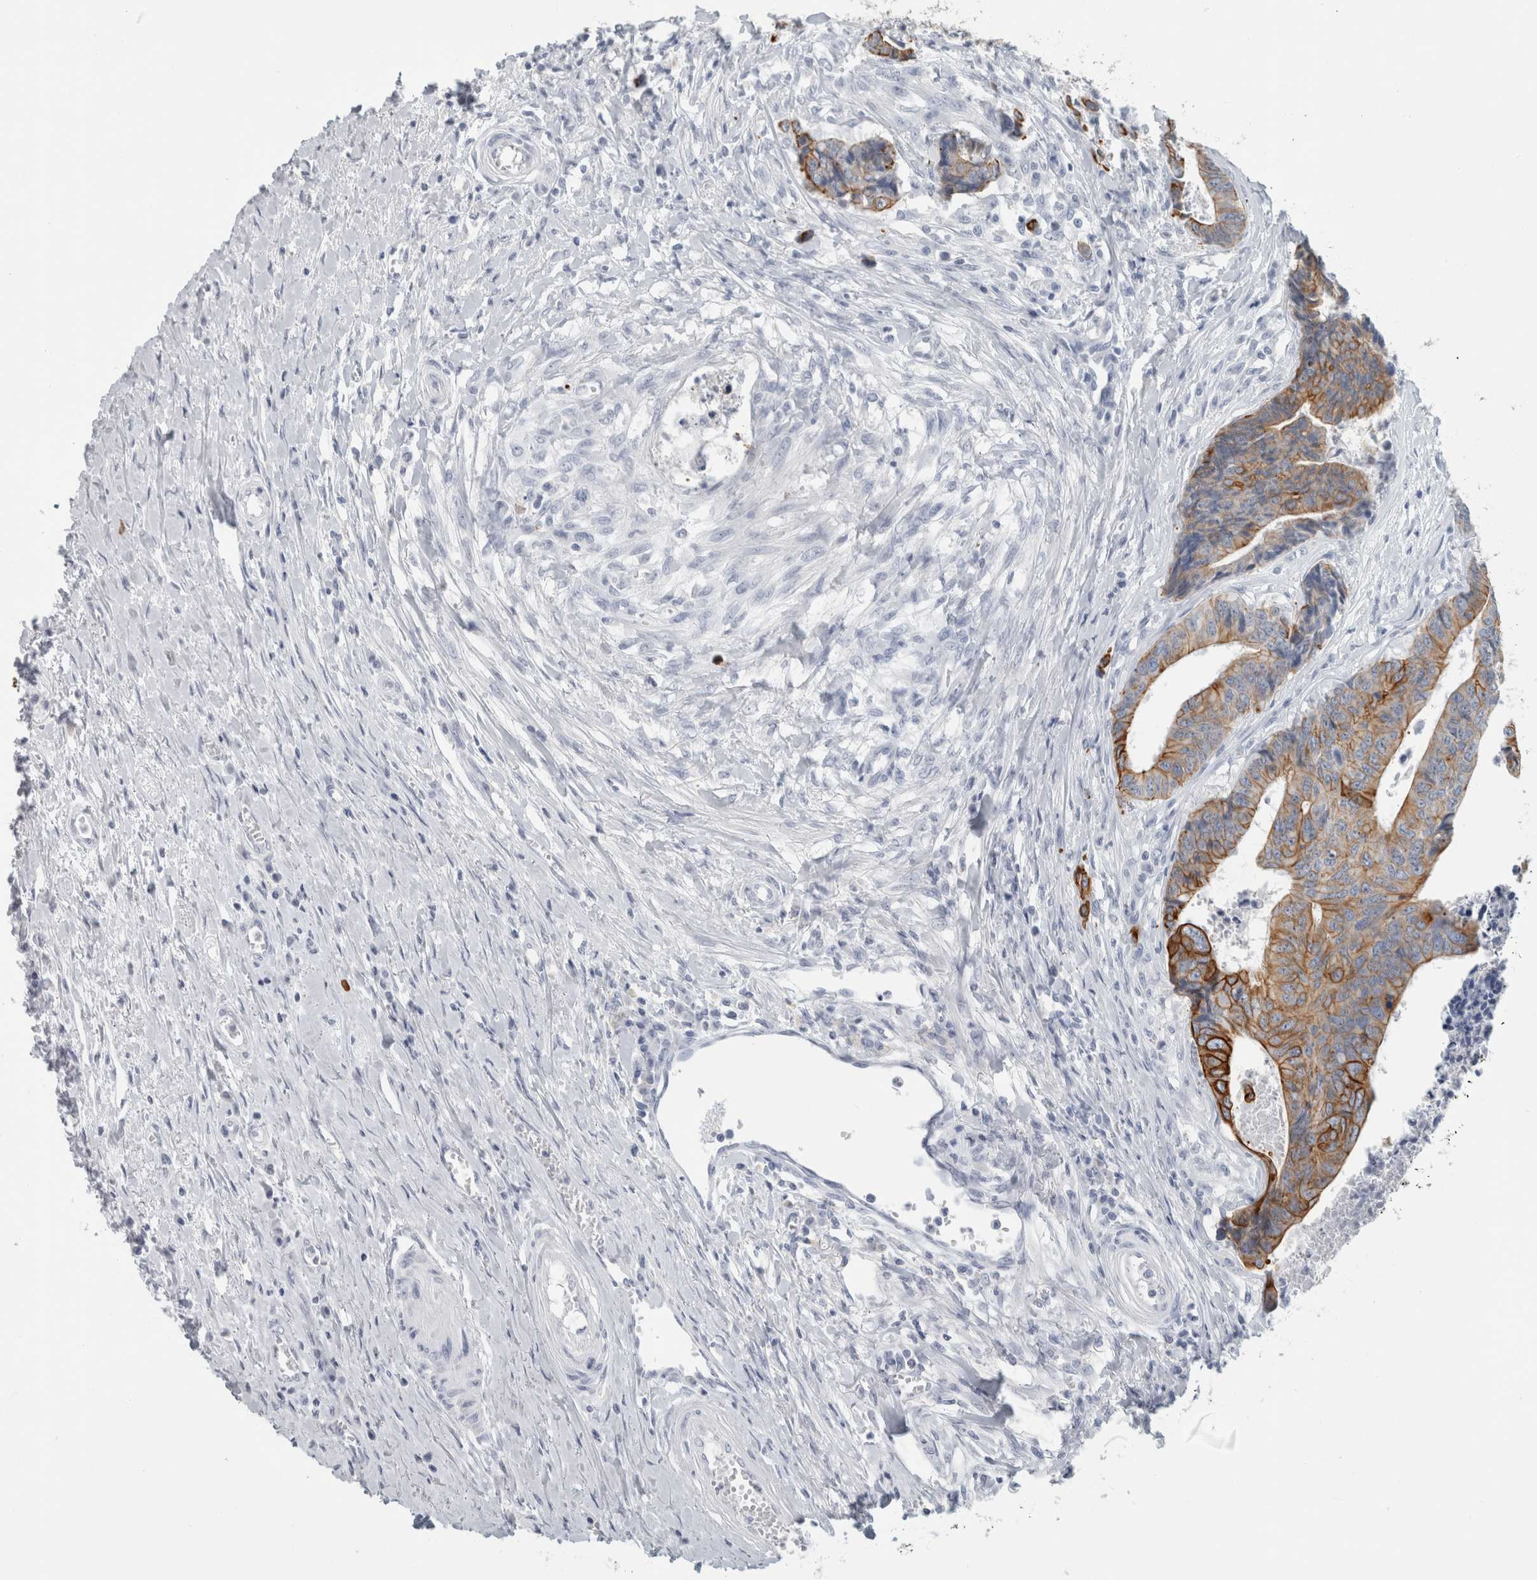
{"staining": {"intensity": "strong", "quantity": ">75%", "location": "cytoplasmic/membranous"}, "tissue": "colorectal cancer", "cell_type": "Tumor cells", "image_type": "cancer", "snomed": [{"axis": "morphology", "description": "Adenocarcinoma, NOS"}, {"axis": "topography", "description": "Rectum"}], "caption": "Colorectal adenocarcinoma stained for a protein (brown) shows strong cytoplasmic/membranous positive expression in about >75% of tumor cells.", "gene": "SLC28A3", "patient": {"sex": "male", "age": 84}}